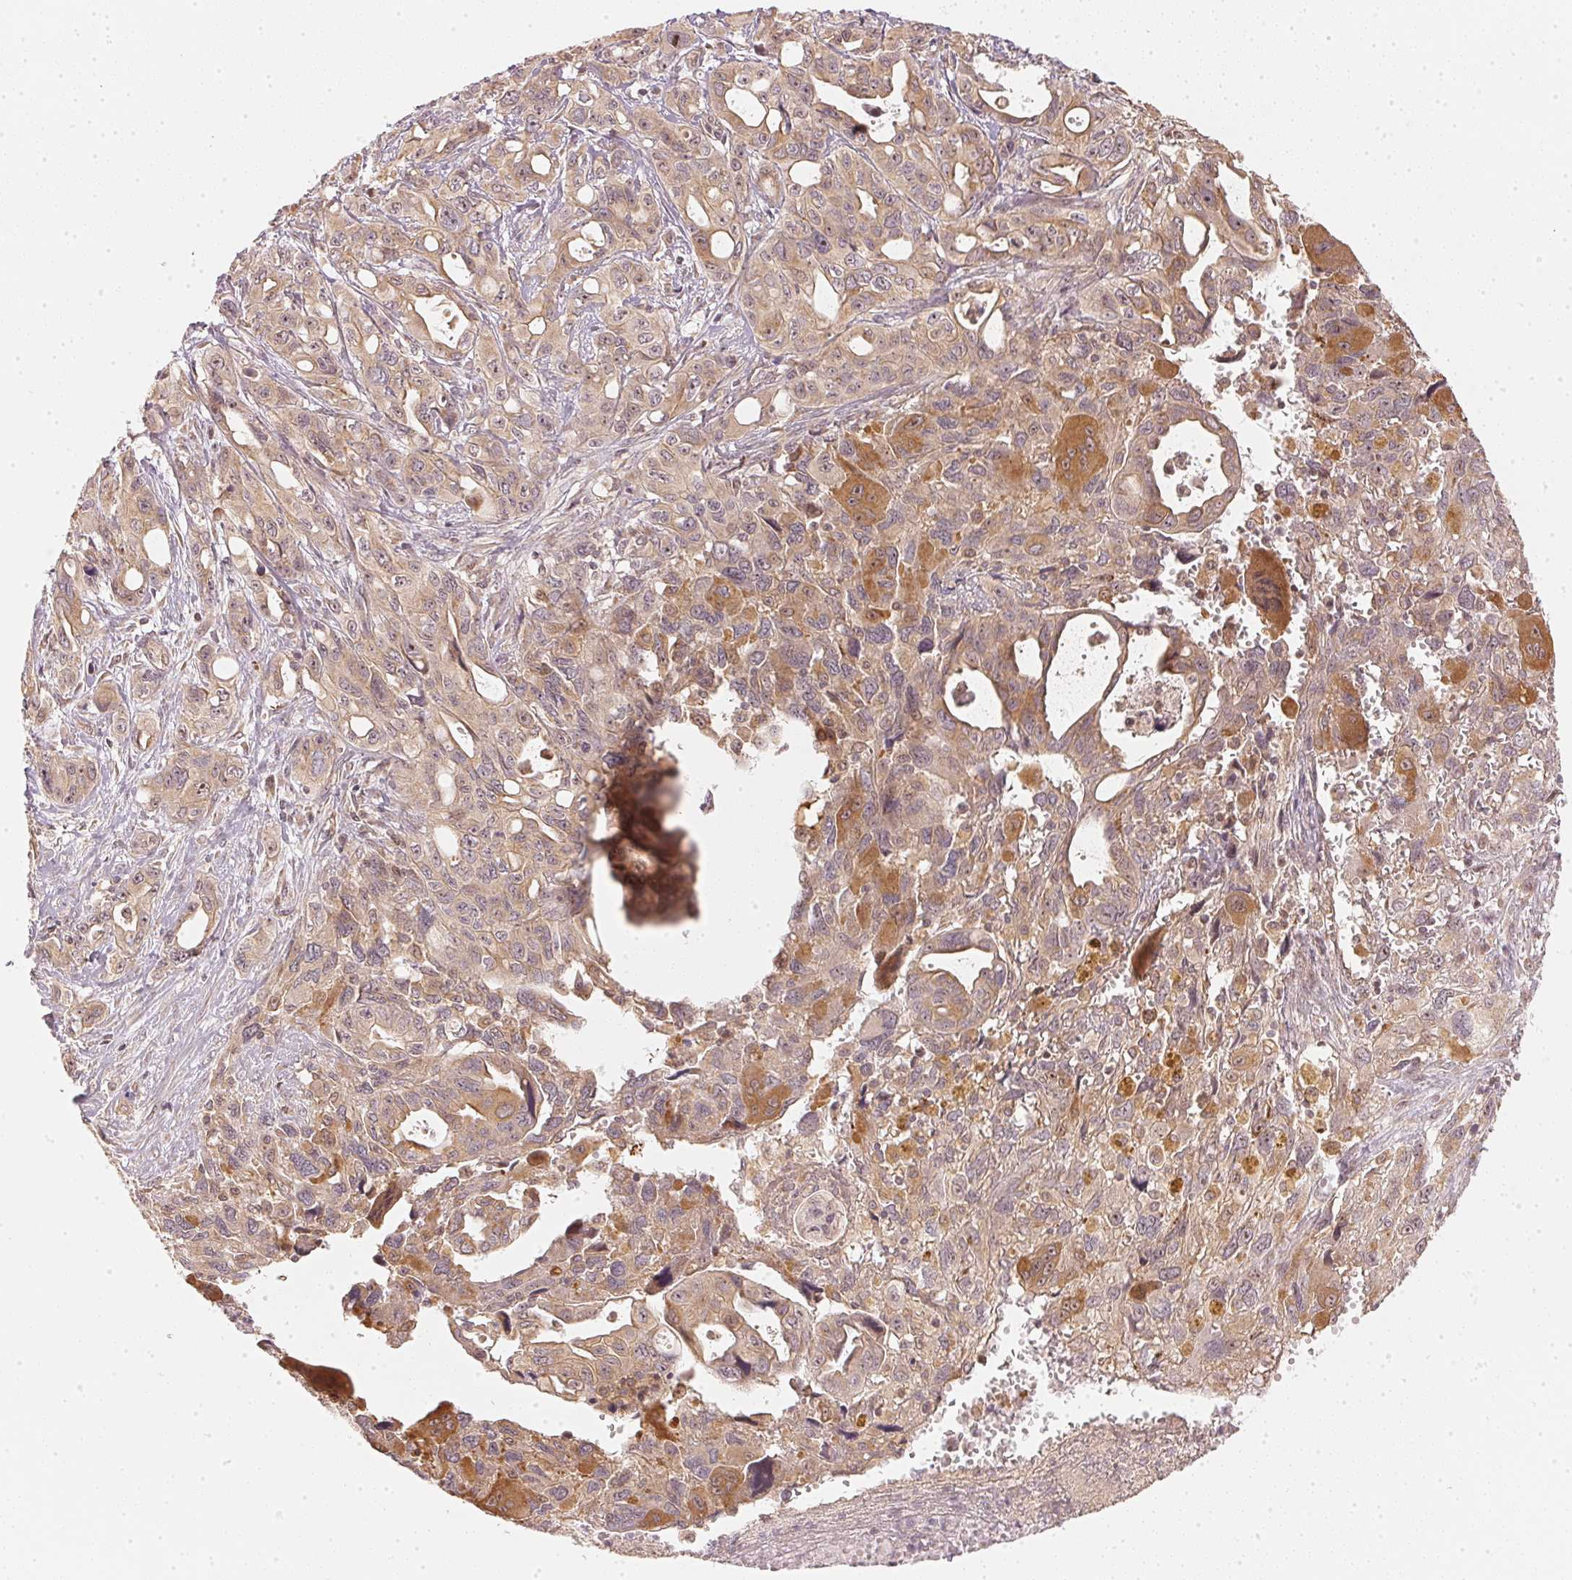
{"staining": {"intensity": "moderate", "quantity": "25%-75%", "location": "cytoplasmic/membranous"}, "tissue": "pancreatic cancer", "cell_type": "Tumor cells", "image_type": "cancer", "snomed": [{"axis": "morphology", "description": "Adenocarcinoma, NOS"}, {"axis": "topography", "description": "Pancreas"}], "caption": "Immunohistochemistry (DAB) staining of adenocarcinoma (pancreatic) reveals moderate cytoplasmic/membranous protein positivity in about 25%-75% of tumor cells. The protein is stained brown, and the nuclei are stained in blue (DAB (3,3'-diaminobenzidine) IHC with brightfield microscopy, high magnification).", "gene": "WDR54", "patient": {"sex": "female", "age": 47}}